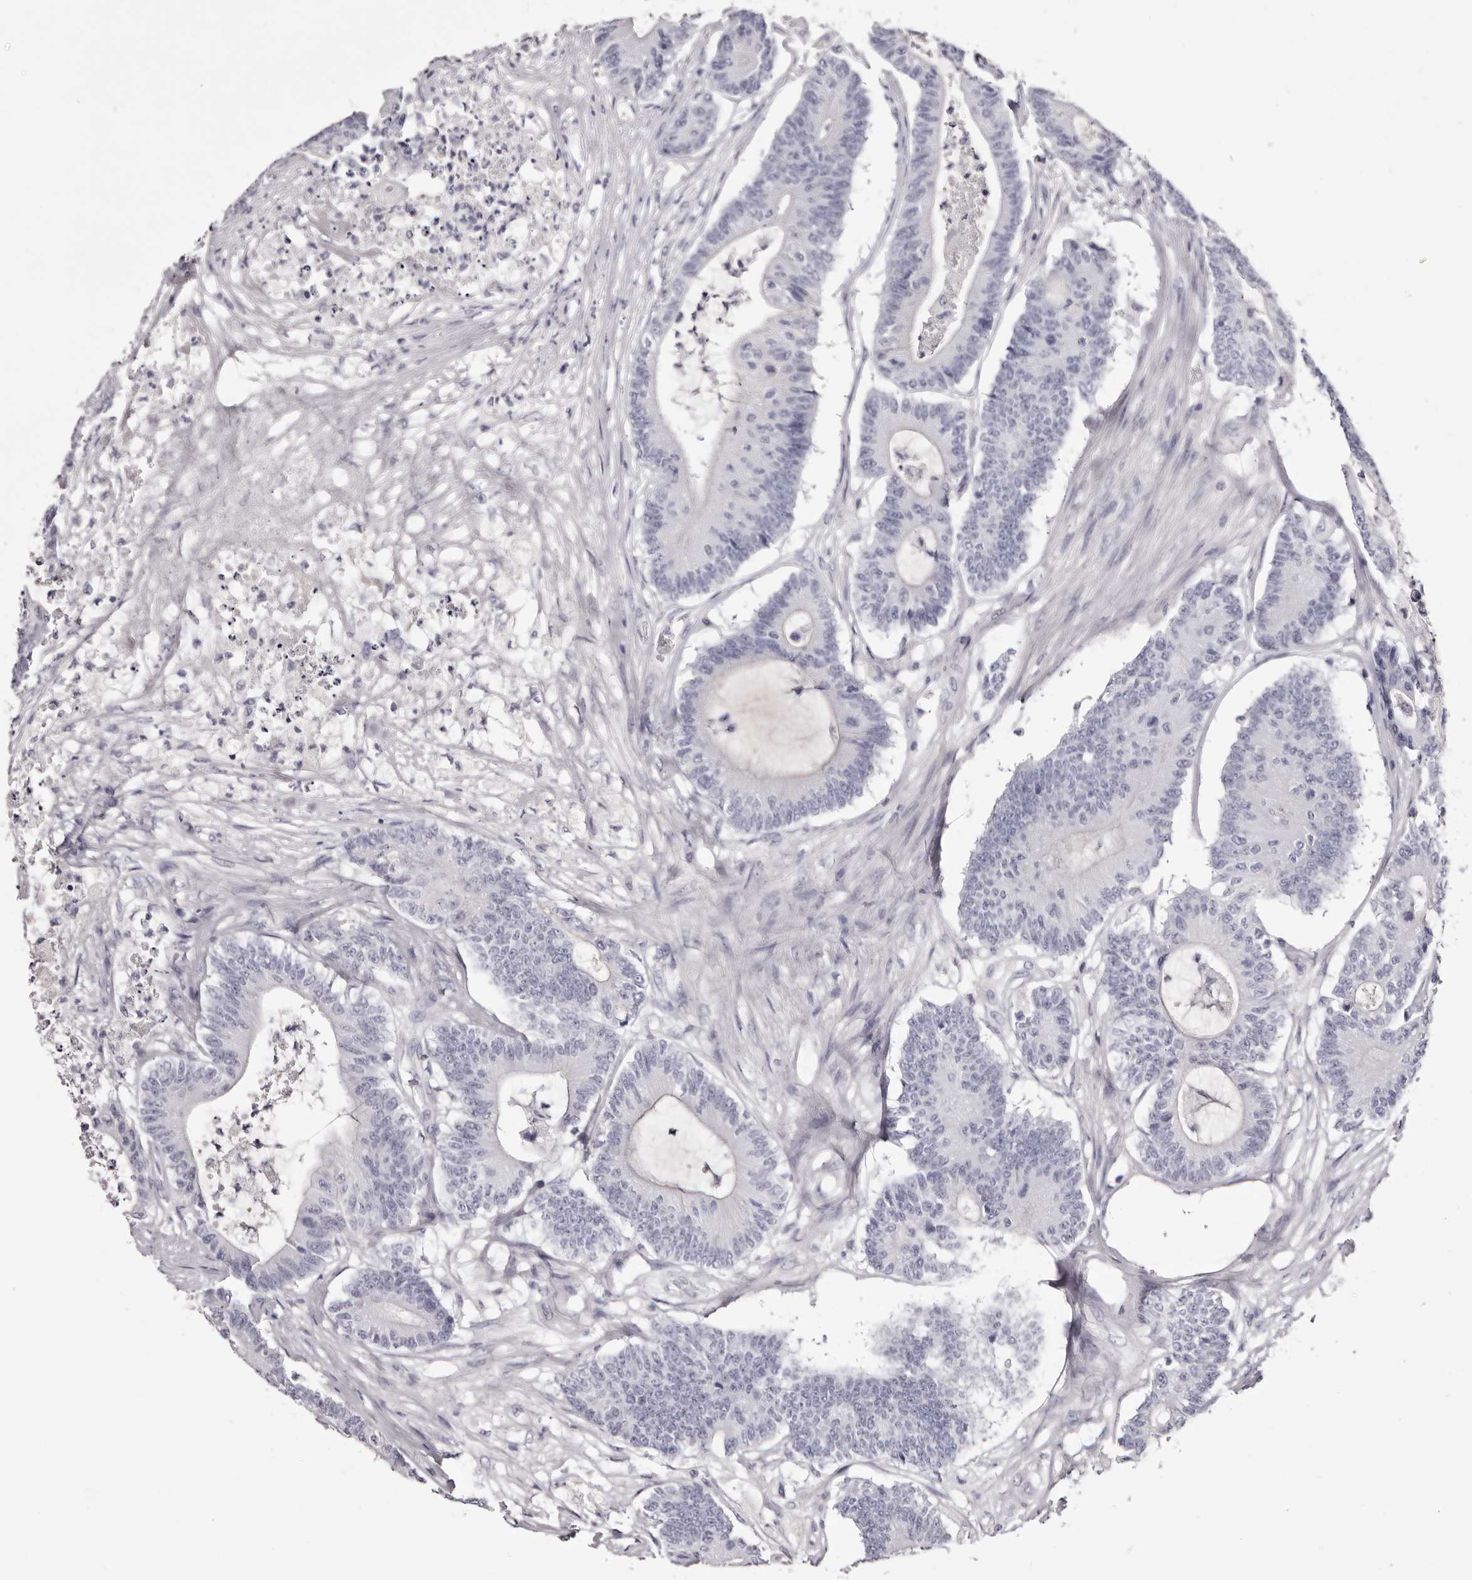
{"staining": {"intensity": "negative", "quantity": "none", "location": "none"}, "tissue": "colorectal cancer", "cell_type": "Tumor cells", "image_type": "cancer", "snomed": [{"axis": "morphology", "description": "Adenocarcinoma, NOS"}, {"axis": "topography", "description": "Colon"}], "caption": "Tumor cells show no significant staining in colorectal cancer.", "gene": "CA6", "patient": {"sex": "female", "age": 84}}